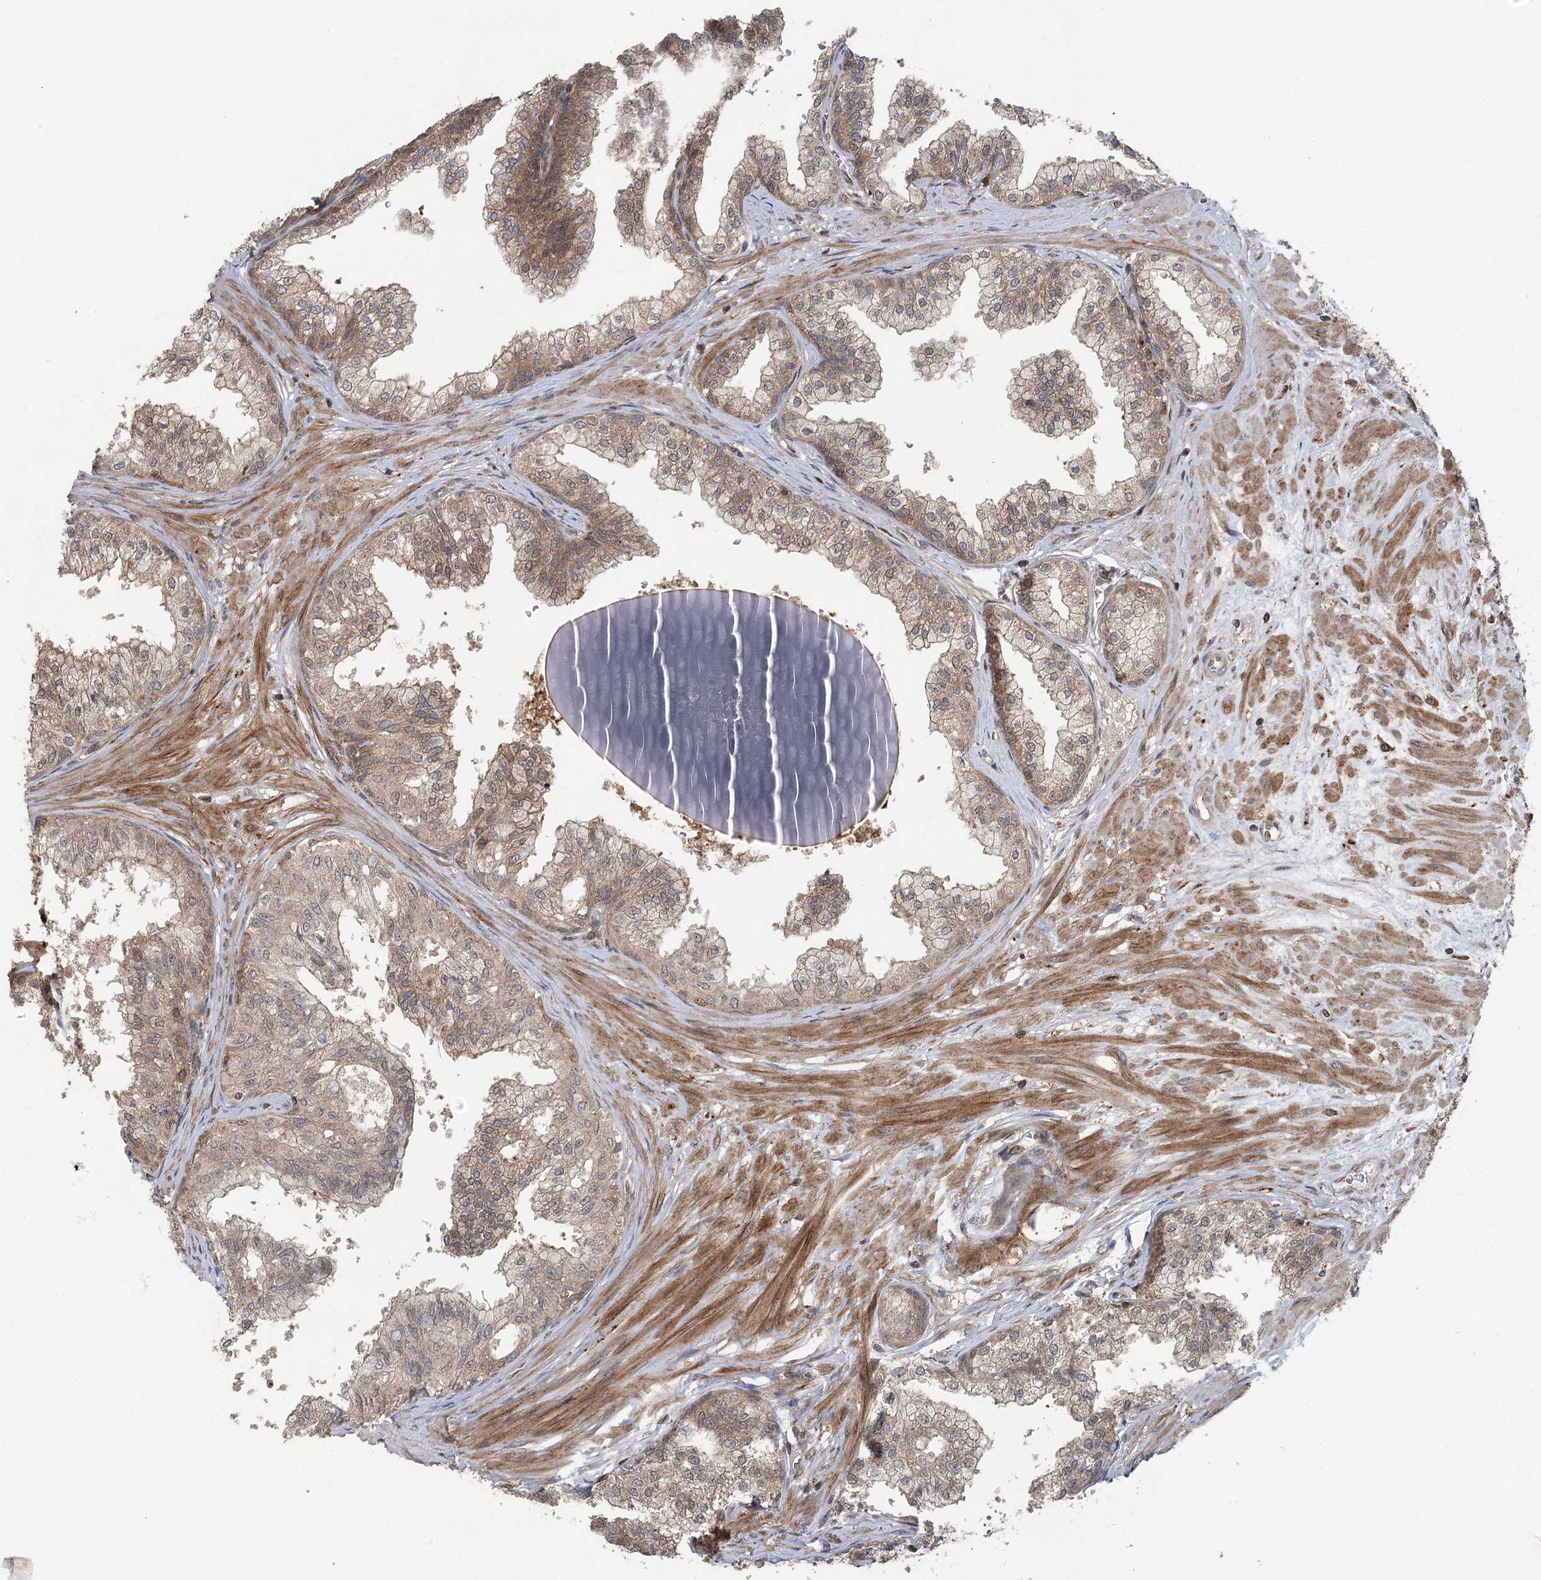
{"staining": {"intensity": "moderate", "quantity": ">75%", "location": "cytoplasmic/membranous"}, "tissue": "prostate", "cell_type": "Glandular cells", "image_type": "normal", "snomed": [{"axis": "morphology", "description": "Normal tissue, NOS"}, {"axis": "topography", "description": "Prostate"}], "caption": "Immunohistochemistry (IHC) staining of unremarkable prostate, which exhibits medium levels of moderate cytoplasmic/membranous staining in approximately >75% of glandular cells indicating moderate cytoplasmic/membranous protein positivity. The staining was performed using DAB (brown) for protein detection and nuclei were counterstained in hematoxylin (blue).", "gene": "C12orf4", "patient": {"sex": "male", "age": 60}}